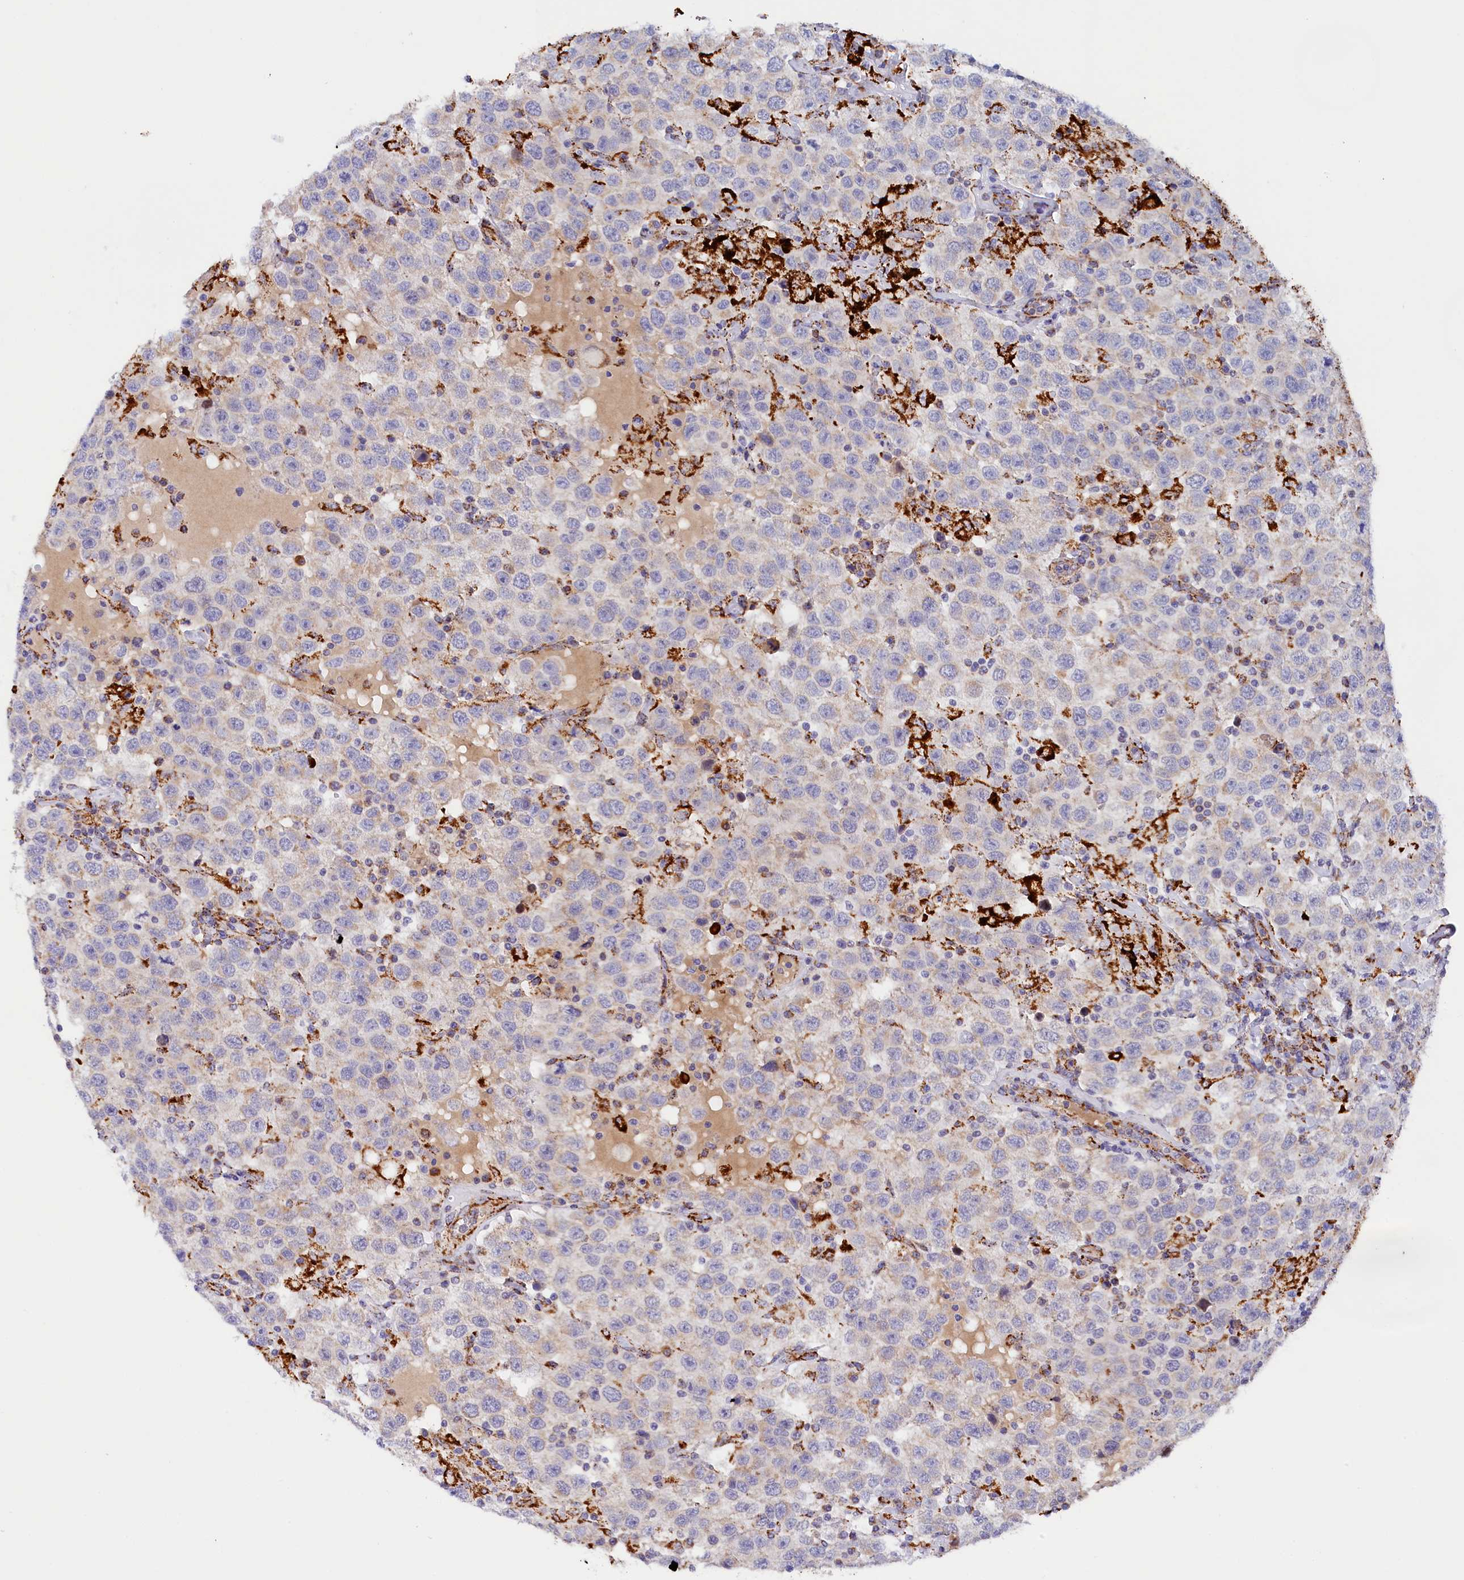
{"staining": {"intensity": "negative", "quantity": "none", "location": "none"}, "tissue": "testis cancer", "cell_type": "Tumor cells", "image_type": "cancer", "snomed": [{"axis": "morphology", "description": "Seminoma, NOS"}, {"axis": "topography", "description": "Testis"}], "caption": "This is a image of immunohistochemistry staining of seminoma (testis), which shows no staining in tumor cells.", "gene": "AKTIP", "patient": {"sex": "male", "age": 41}}